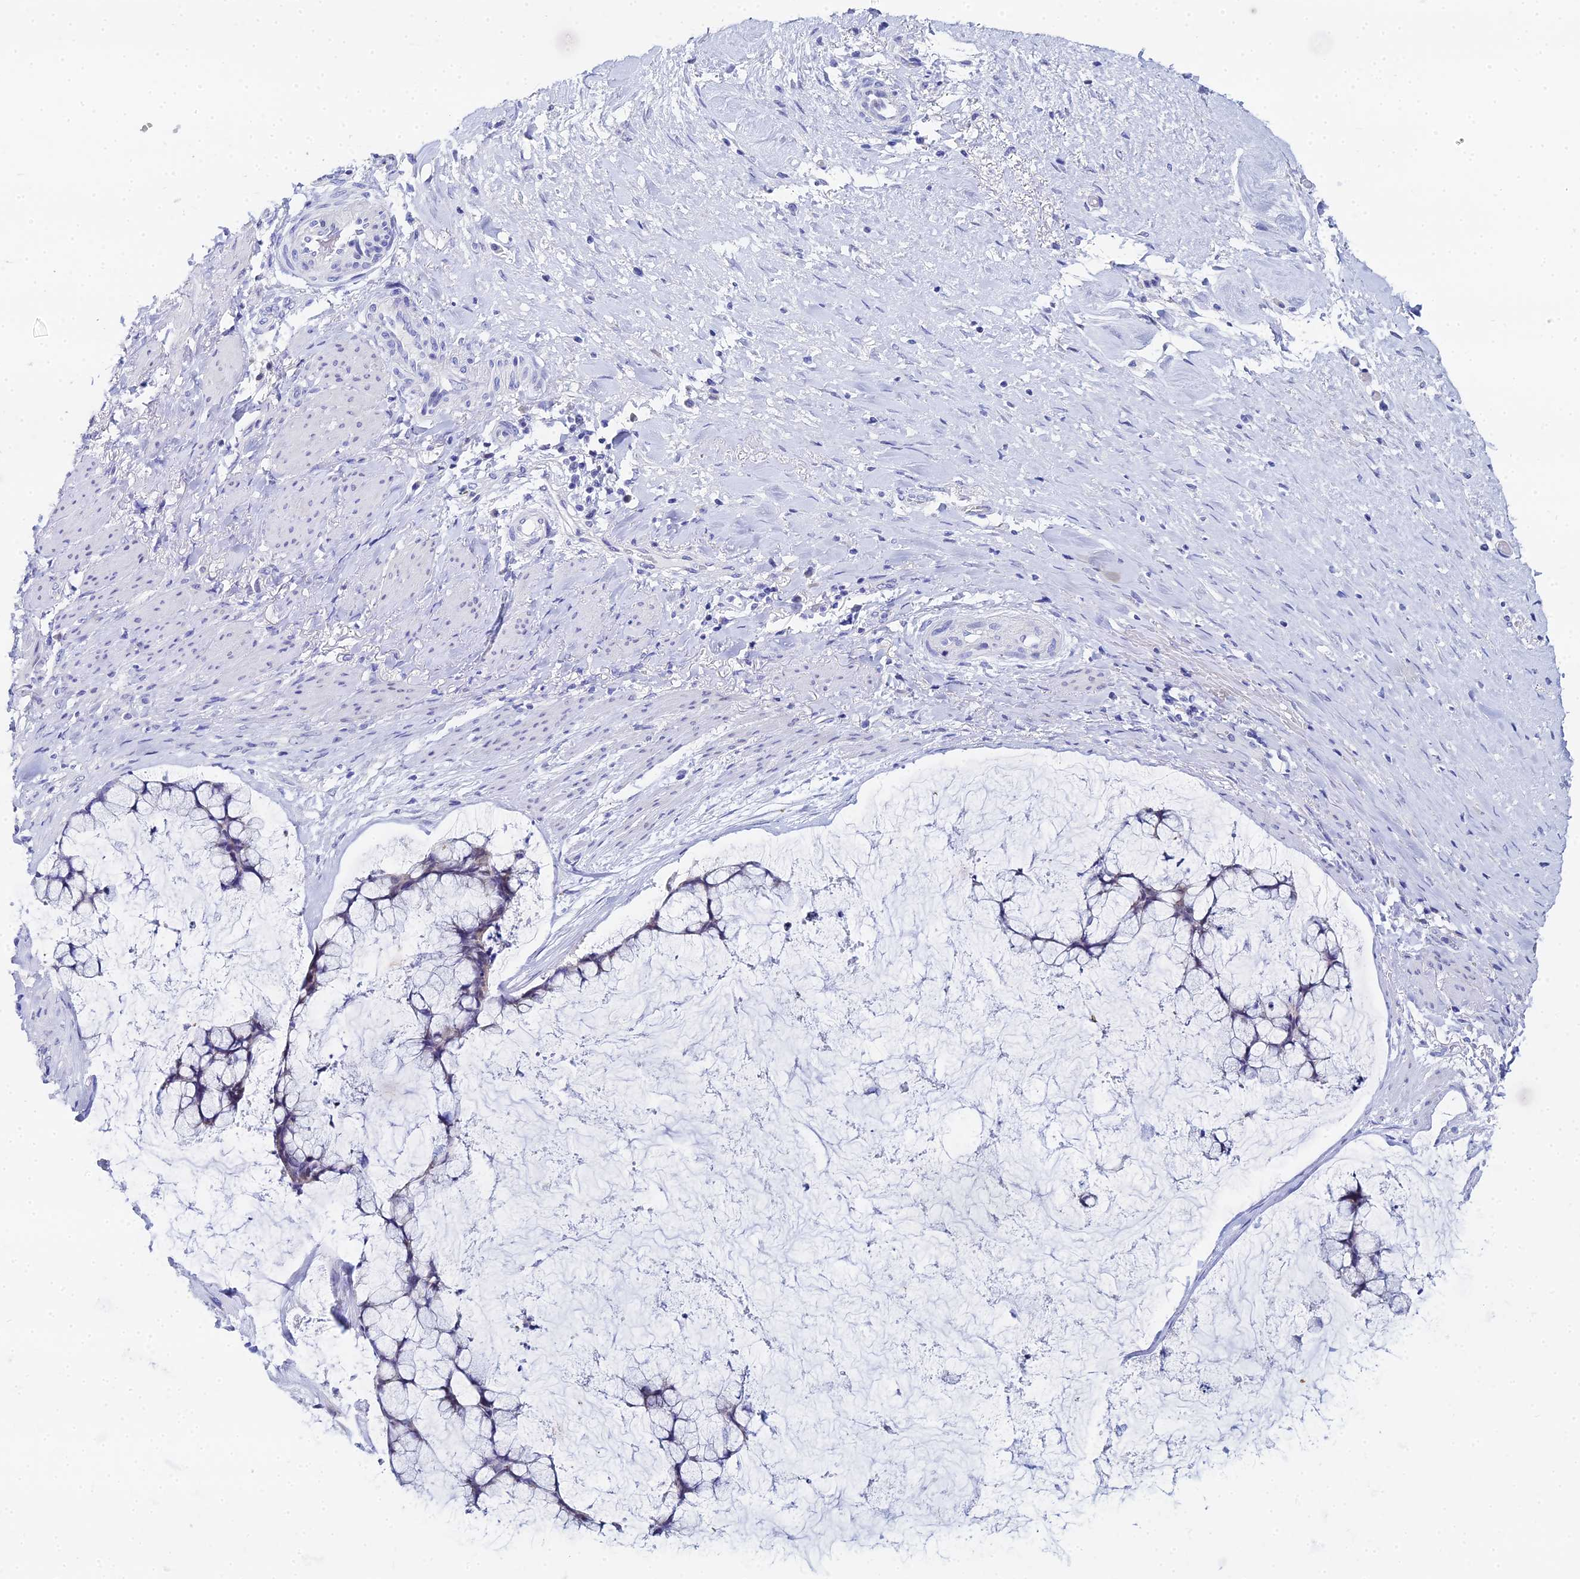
{"staining": {"intensity": "negative", "quantity": "none", "location": "none"}, "tissue": "ovarian cancer", "cell_type": "Tumor cells", "image_type": "cancer", "snomed": [{"axis": "morphology", "description": "Cystadenocarcinoma, mucinous, NOS"}, {"axis": "topography", "description": "Ovary"}], "caption": "Protein analysis of ovarian mucinous cystadenocarcinoma displays no significant positivity in tumor cells. The staining was performed using DAB to visualize the protein expression in brown, while the nuclei were stained in blue with hematoxylin (Magnification: 20x).", "gene": "OCM", "patient": {"sex": "female", "age": 42}}